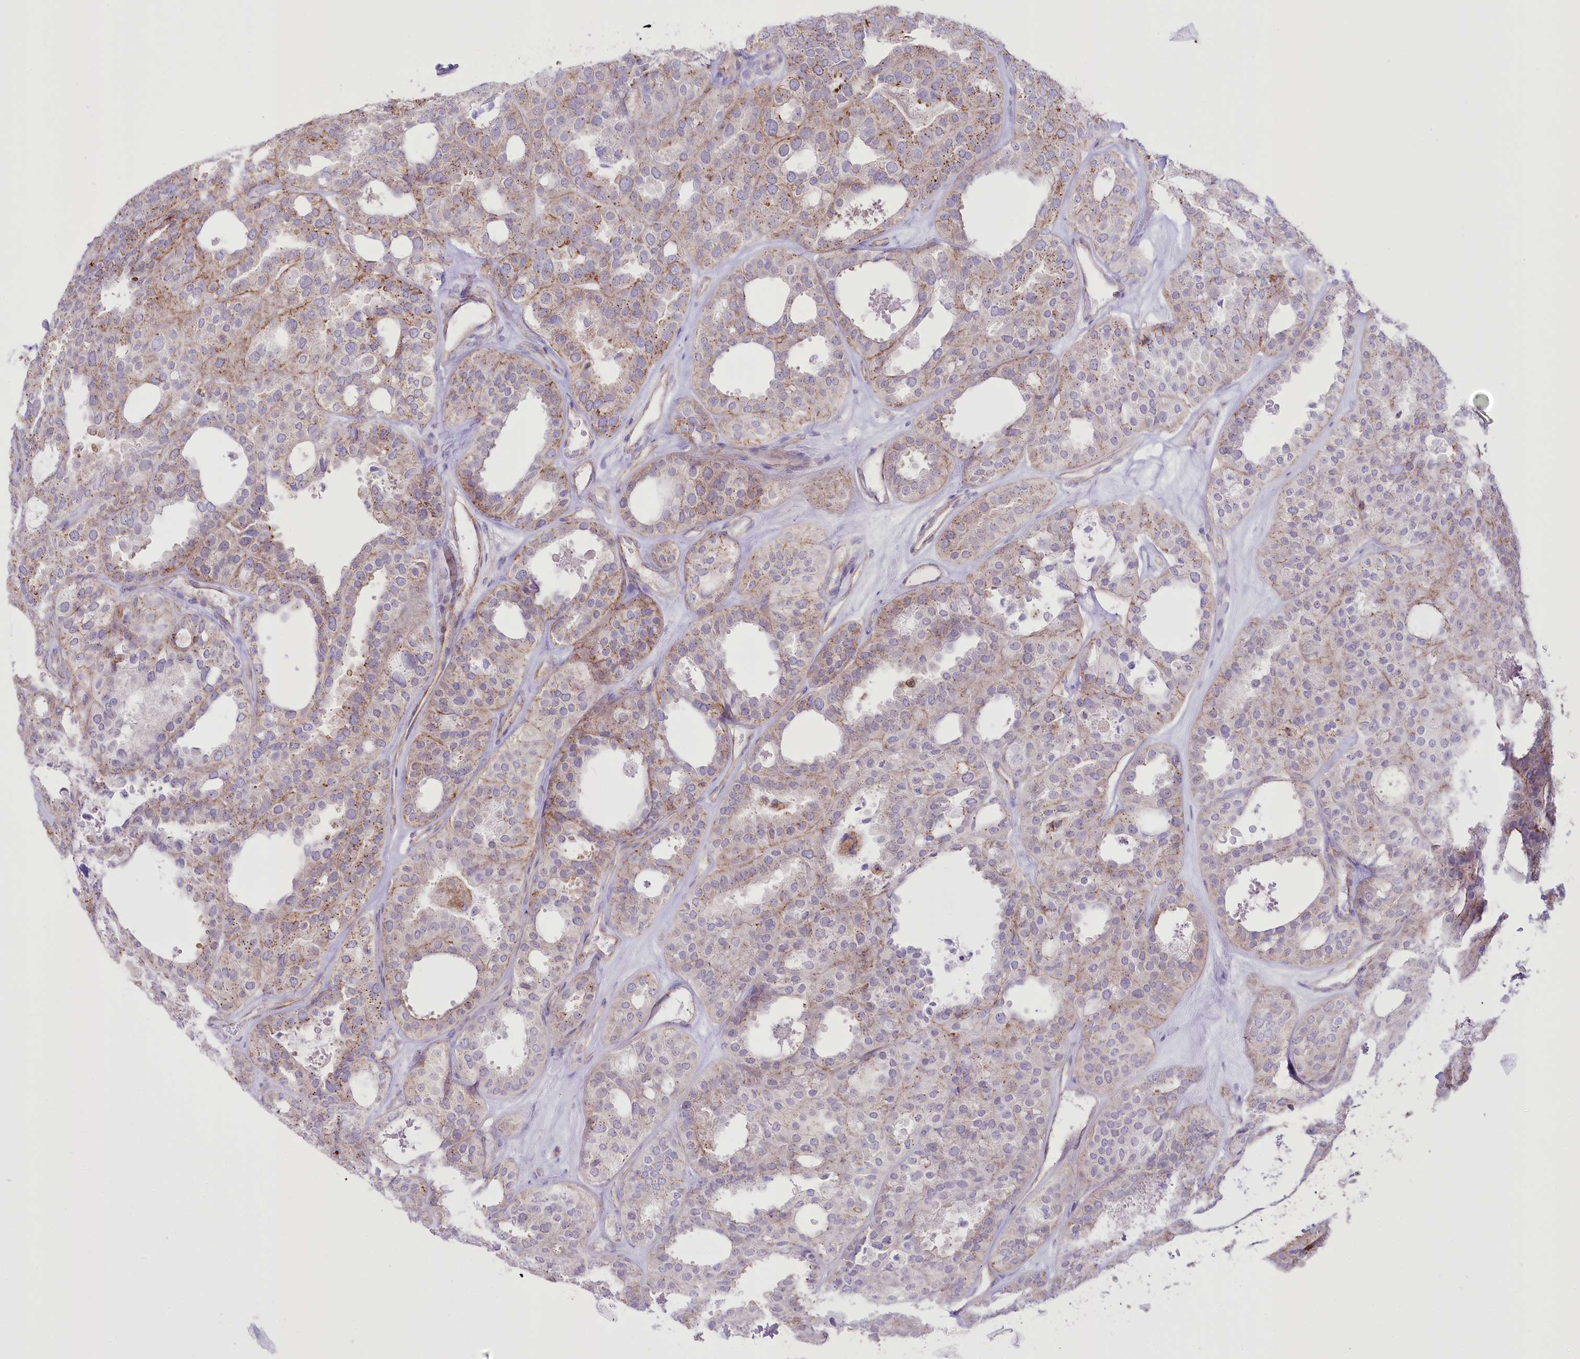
{"staining": {"intensity": "moderate", "quantity": "<25%", "location": "cytoplasmic/membranous"}, "tissue": "thyroid cancer", "cell_type": "Tumor cells", "image_type": "cancer", "snomed": [{"axis": "morphology", "description": "Follicular adenoma carcinoma, NOS"}, {"axis": "topography", "description": "Thyroid gland"}], "caption": "Tumor cells reveal moderate cytoplasmic/membranous positivity in about <25% of cells in follicular adenoma carcinoma (thyroid).", "gene": "FAM216A", "patient": {"sex": "male", "age": 75}}